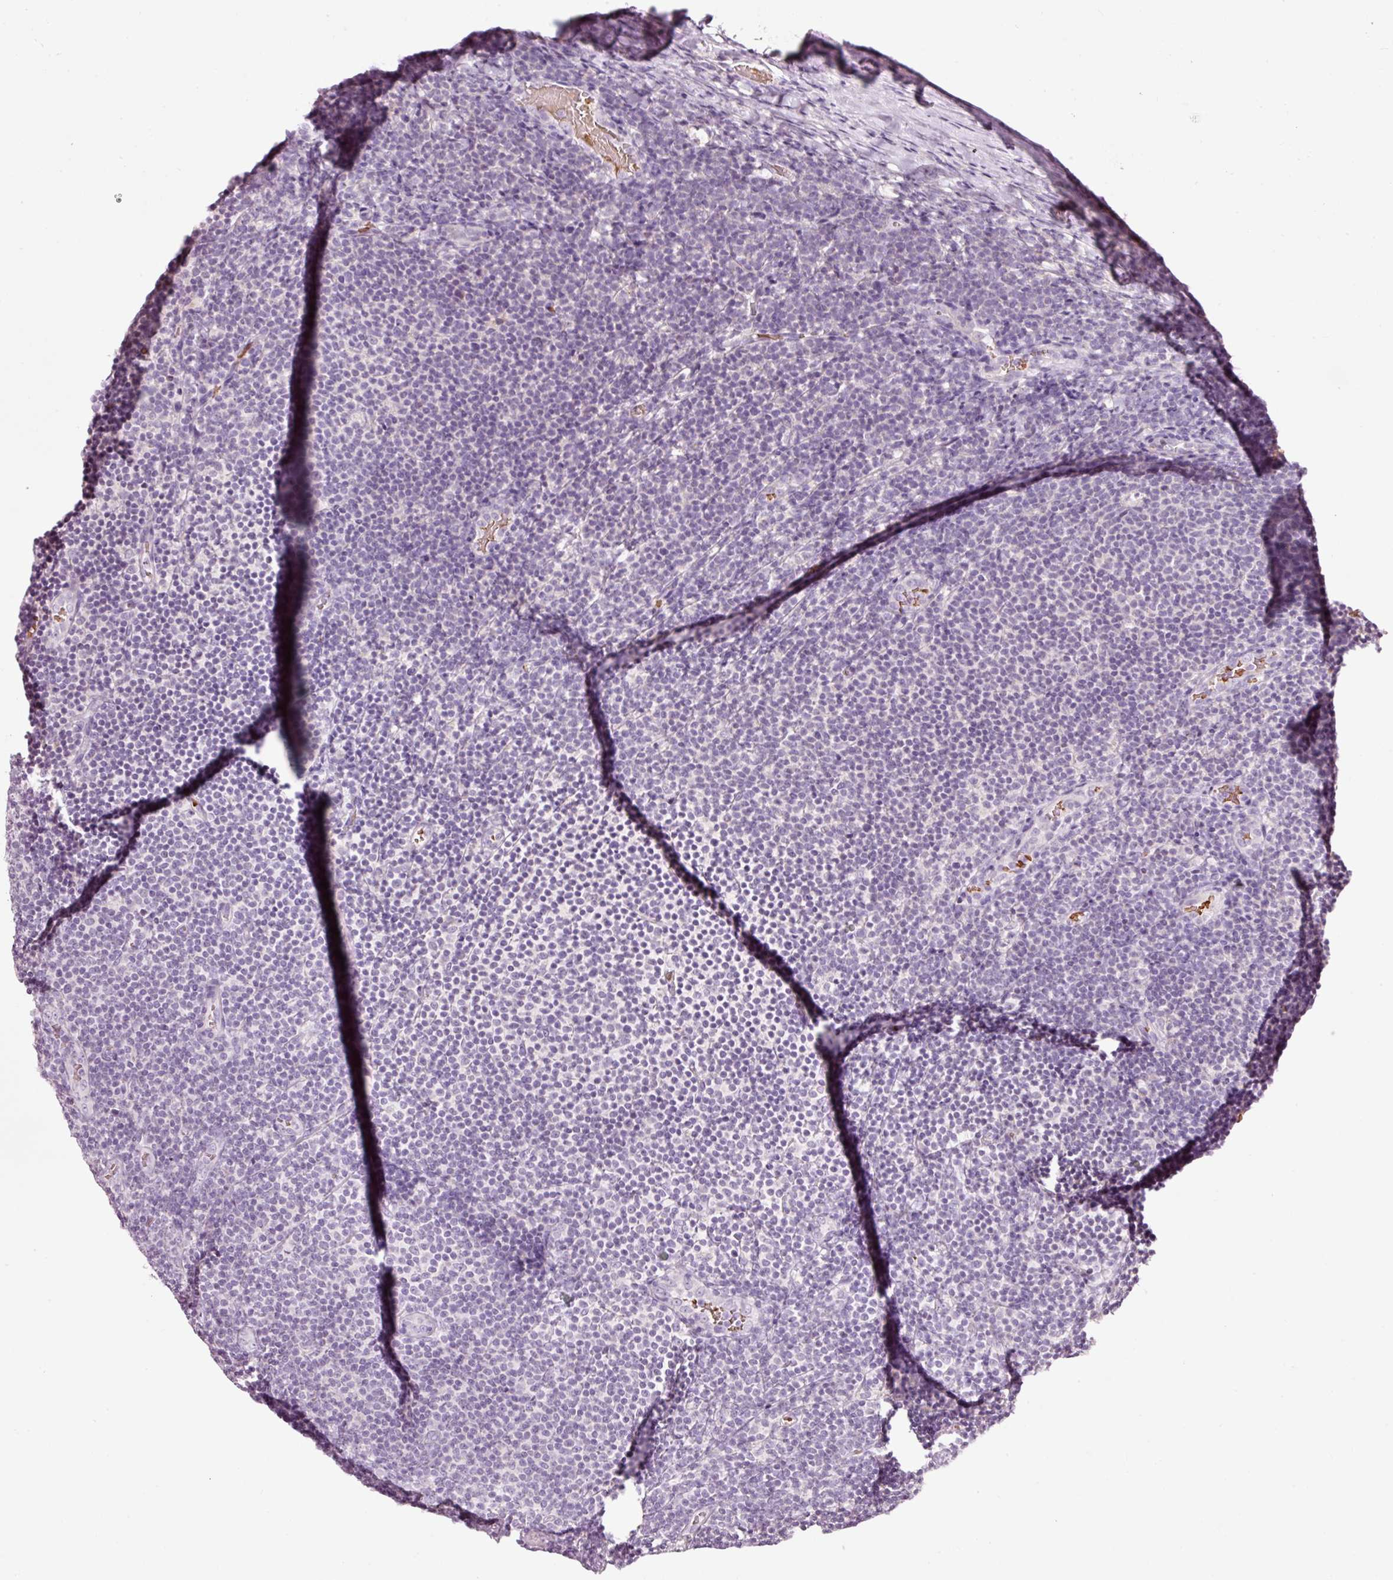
{"staining": {"intensity": "negative", "quantity": "none", "location": "none"}, "tissue": "lymphoma", "cell_type": "Tumor cells", "image_type": "cancer", "snomed": [{"axis": "morphology", "description": "Malignant lymphoma, non-Hodgkin's type, Low grade"}, {"axis": "topography", "description": "Lymph node"}], "caption": "There is no significant staining in tumor cells of malignant lymphoma, non-Hodgkin's type (low-grade).", "gene": "LDHAL6B", "patient": {"sex": "male", "age": 66}}